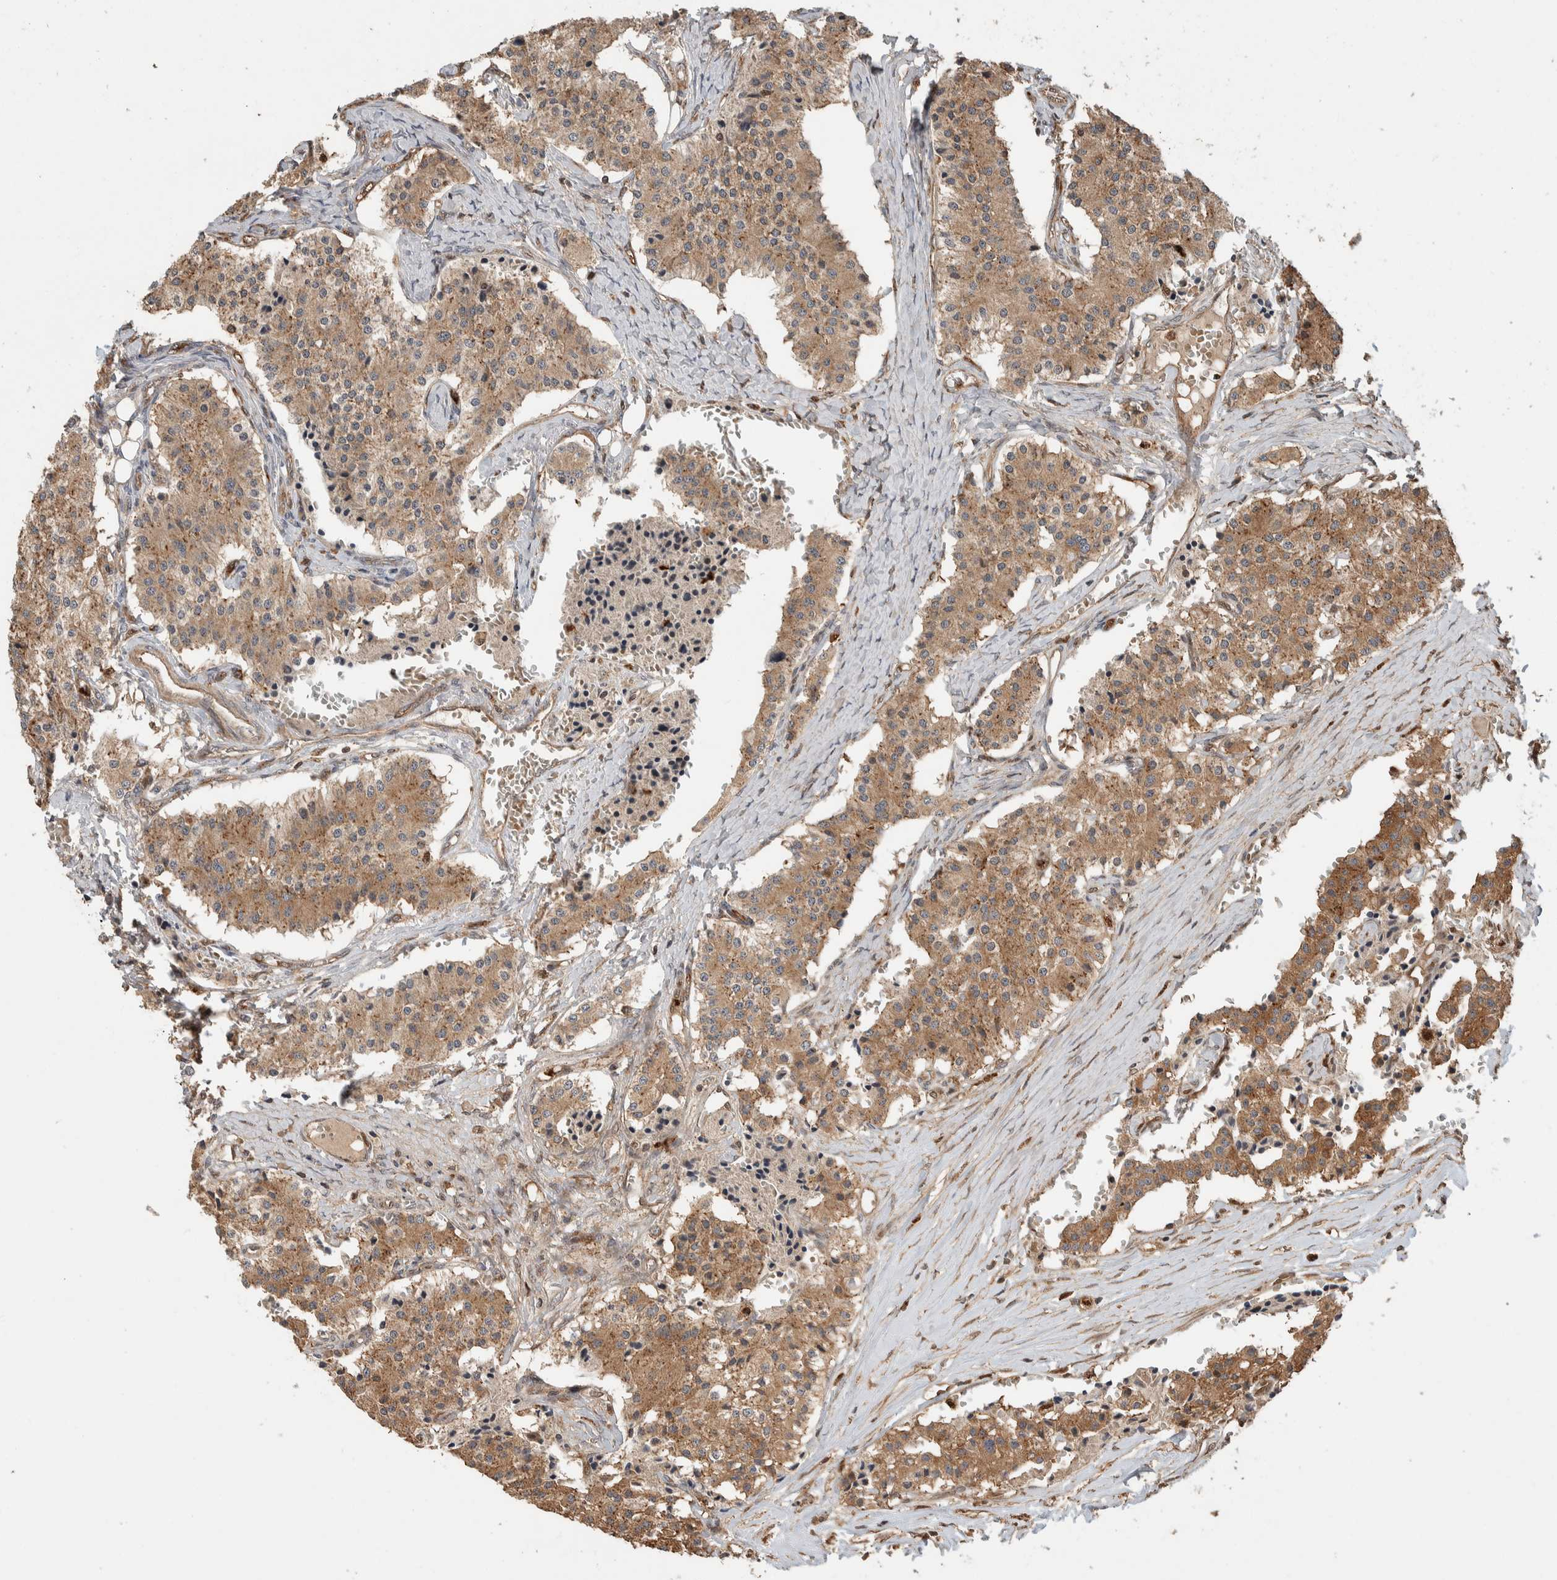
{"staining": {"intensity": "moderate", "quantity": ">75%", "location": "cytoplasmic/membranous"}, "tissue": "carcinoid", "cell_type": "Tumor cells", "image_type": "cancer", "snomed": [{"axis": "morphology", "description": "Carcinoid, malignant, NOS"}, {"axis": "topography", "description": "Colon"}], "caption": "Brown immunohistochemical staining in human carcinoid demonstrates moderate cytoplasmic/membranous positivity in approximately >75% of tumor cells.", "gene": "VPS53", "patient": {"sex": "female", "age": 52}}